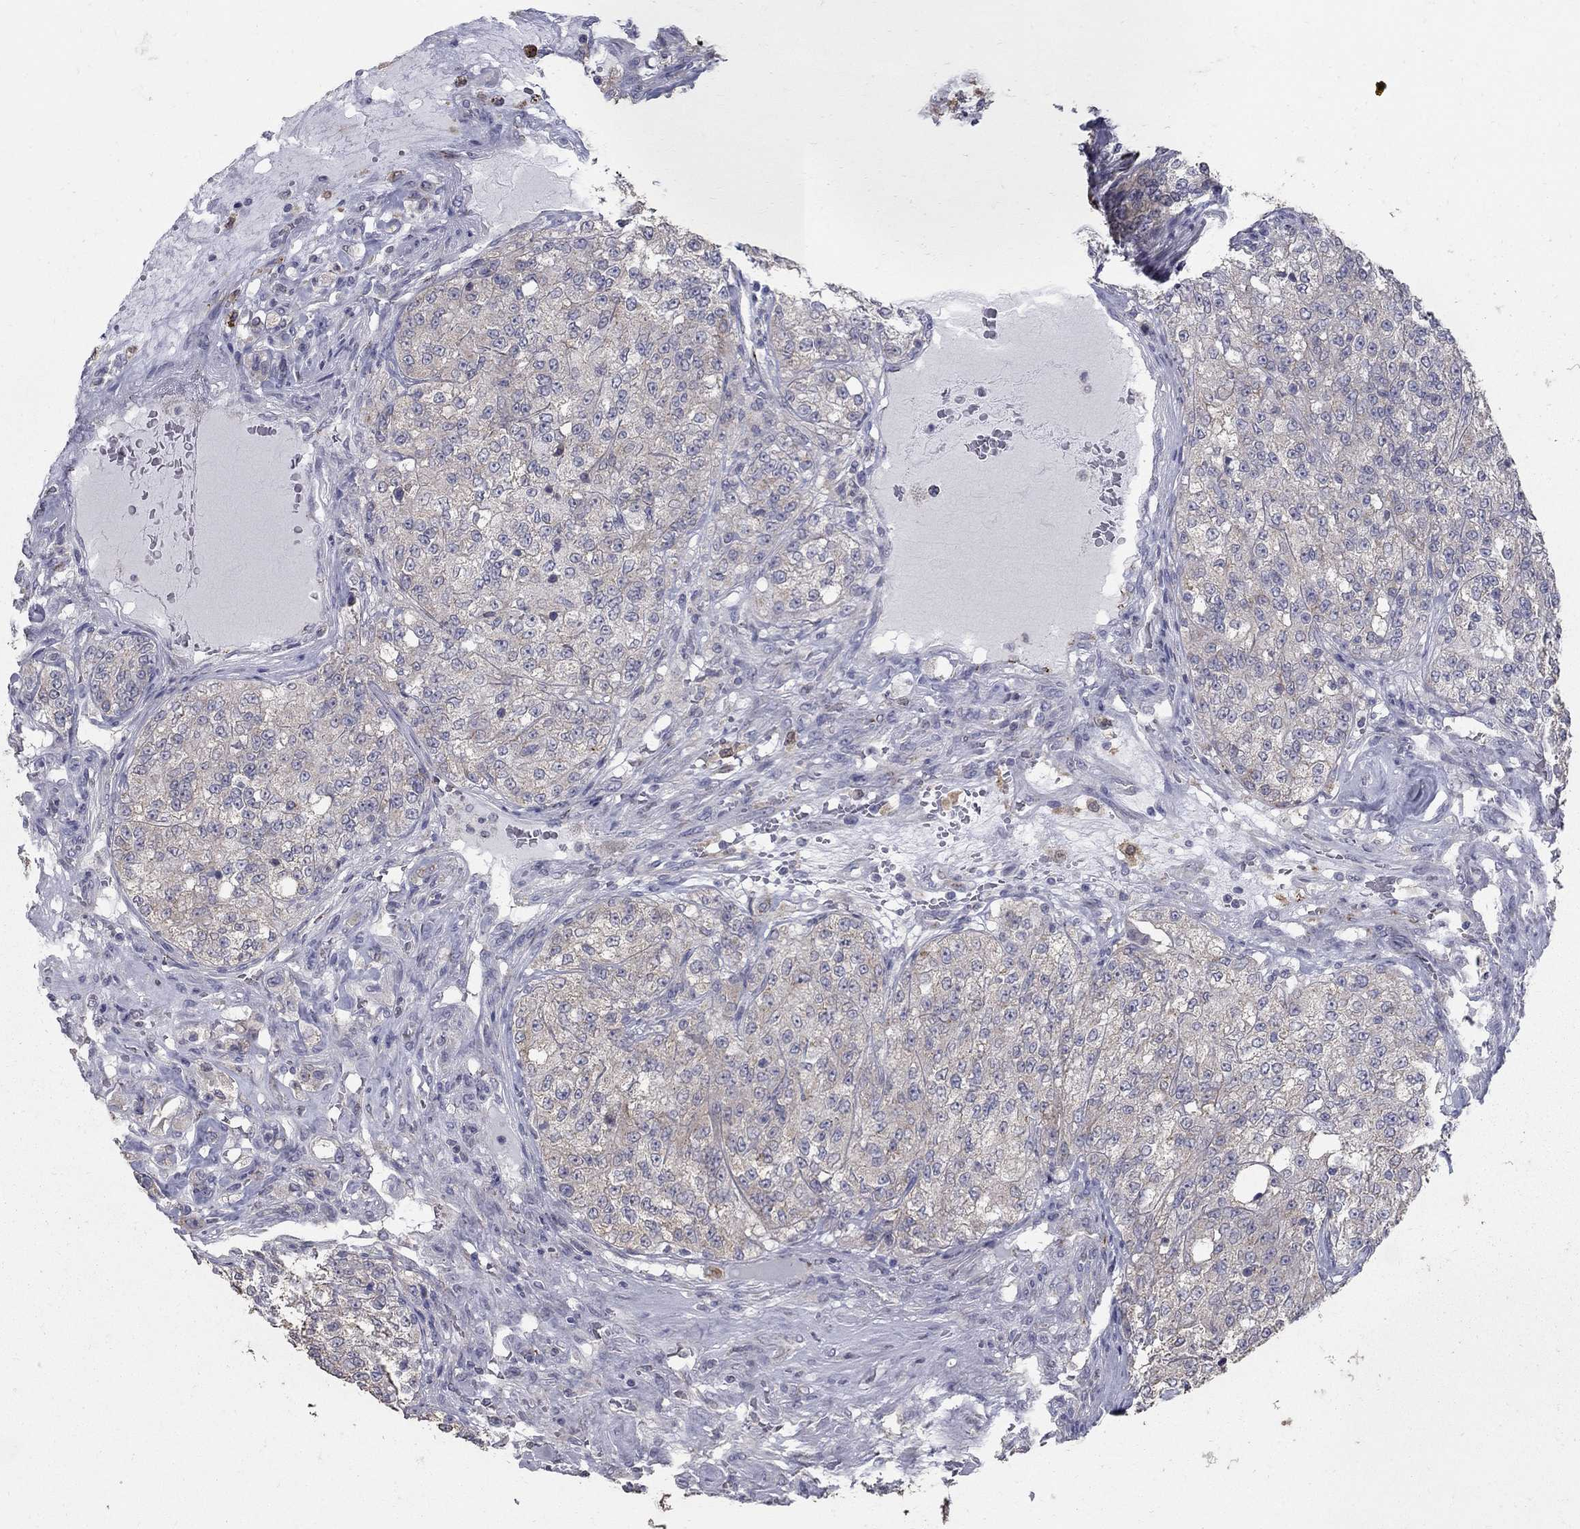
{"staining": {"intensity": "weak", "quantity": ">75%", "location": "cytoplasmic/membranous"}, "tissue": "renal cancer", "cell_type": "Tumor cells", "image_type": "cancer", "snomed": [{"axis": "morphology", "description": "Adenocarcinoma, NOS"}, {"axis": "topography", "description": "Kidney"}], "caption": "Human renal adenocarcinoma stained with a protein marker exhibits weak staining in tumor cells.", "gene": "KIAA0319L", "patient": {"sex": "female", "age": 63}}